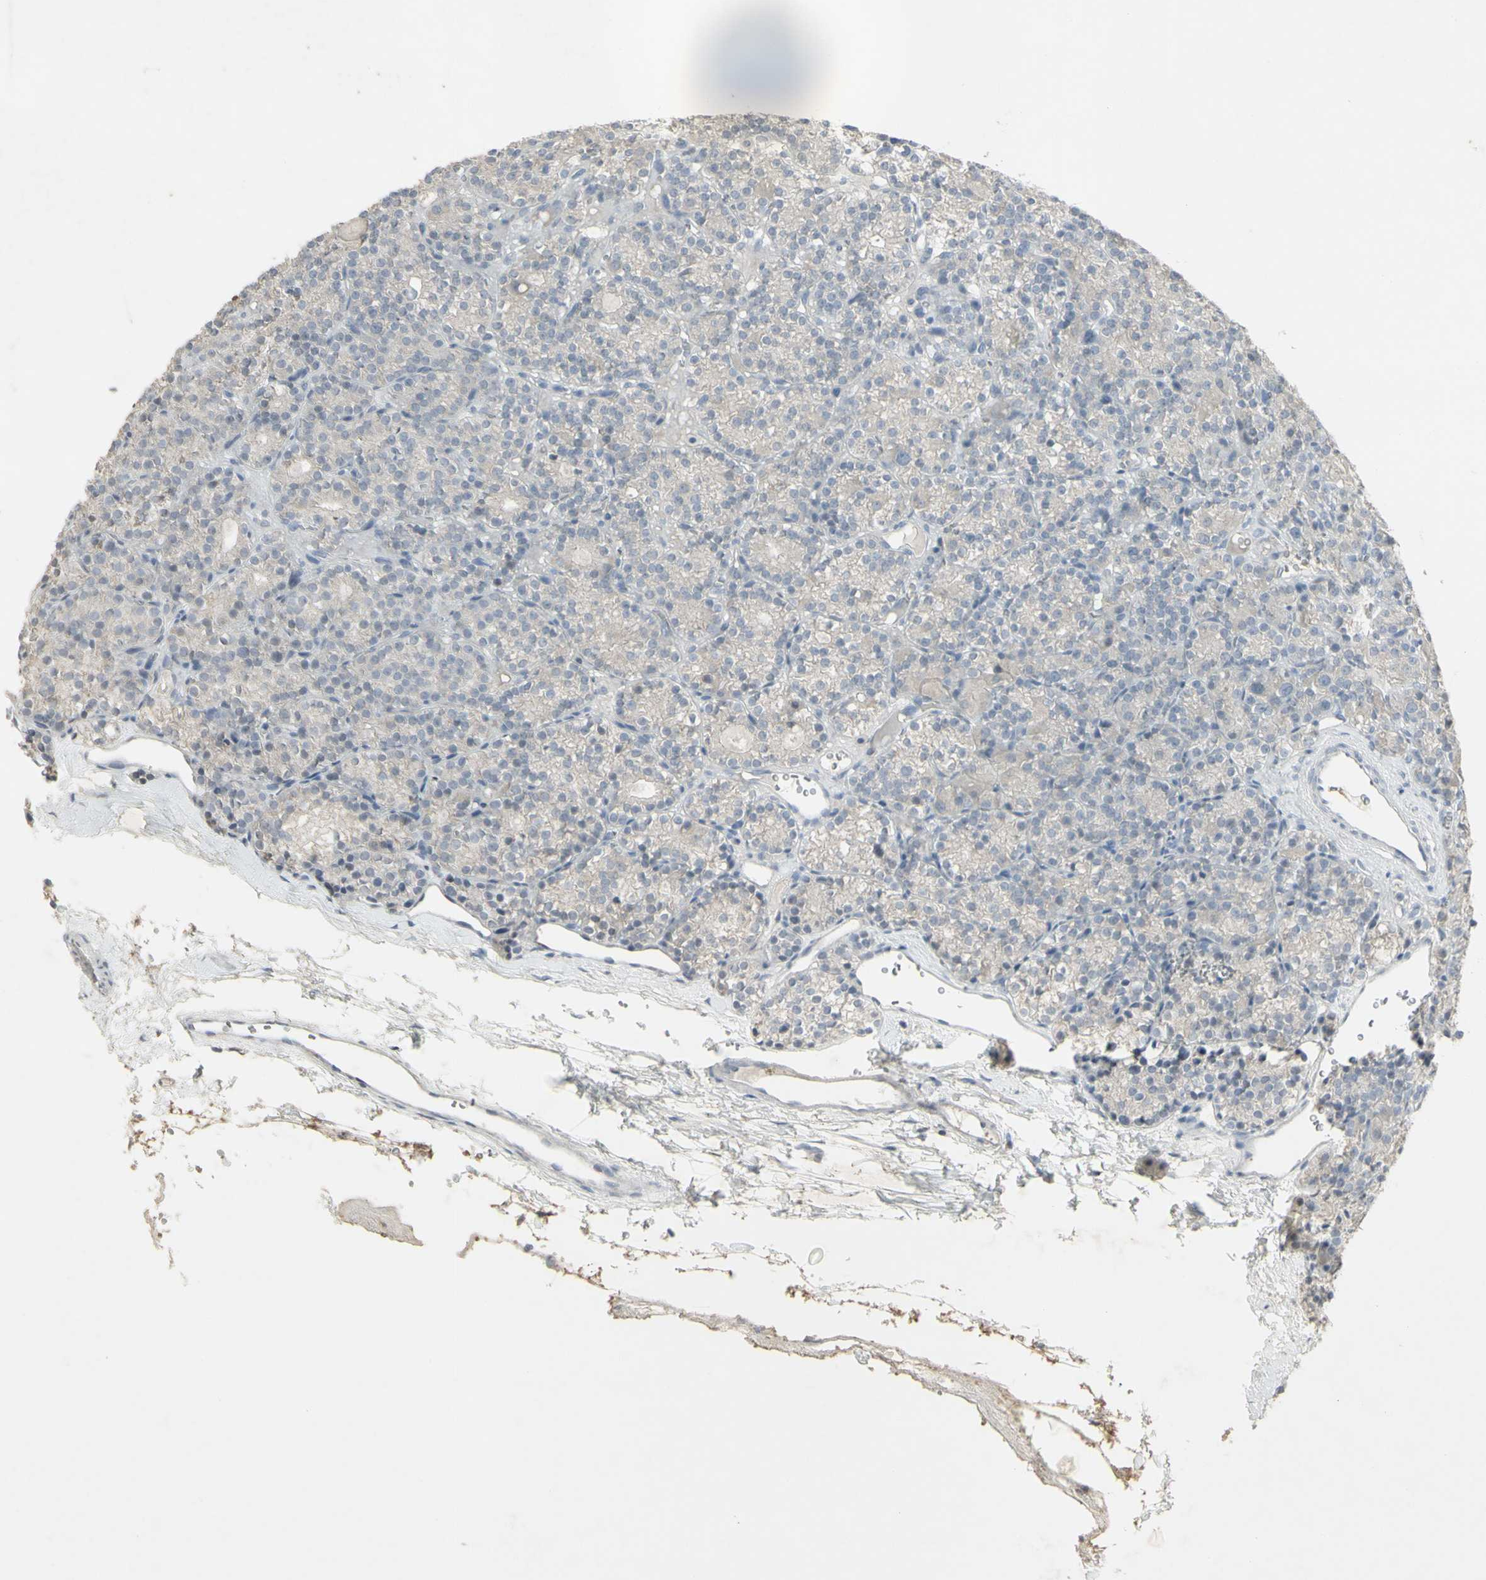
{"staining": {"intensity": "weak", "quantity": "25%-75%", "location": "cytoplasmic/membranous"}, "tissue": "parathyroid gland", "cell_type": "Glandular cells", "image_type": "normal", "snomed": [{"axis": "morphology", "description": "Normal tissue, NOS"}, {"axis": "topography", "description": "Parathyroid gland"}], "caption": "The image shows staining of benign parathyroid gland, revealing weak cytoplasmic/membranous protein positivity (brown color) within glandular cells.", "gene": "C1orf116", "patient": {"sex": "female", "age": 64}}